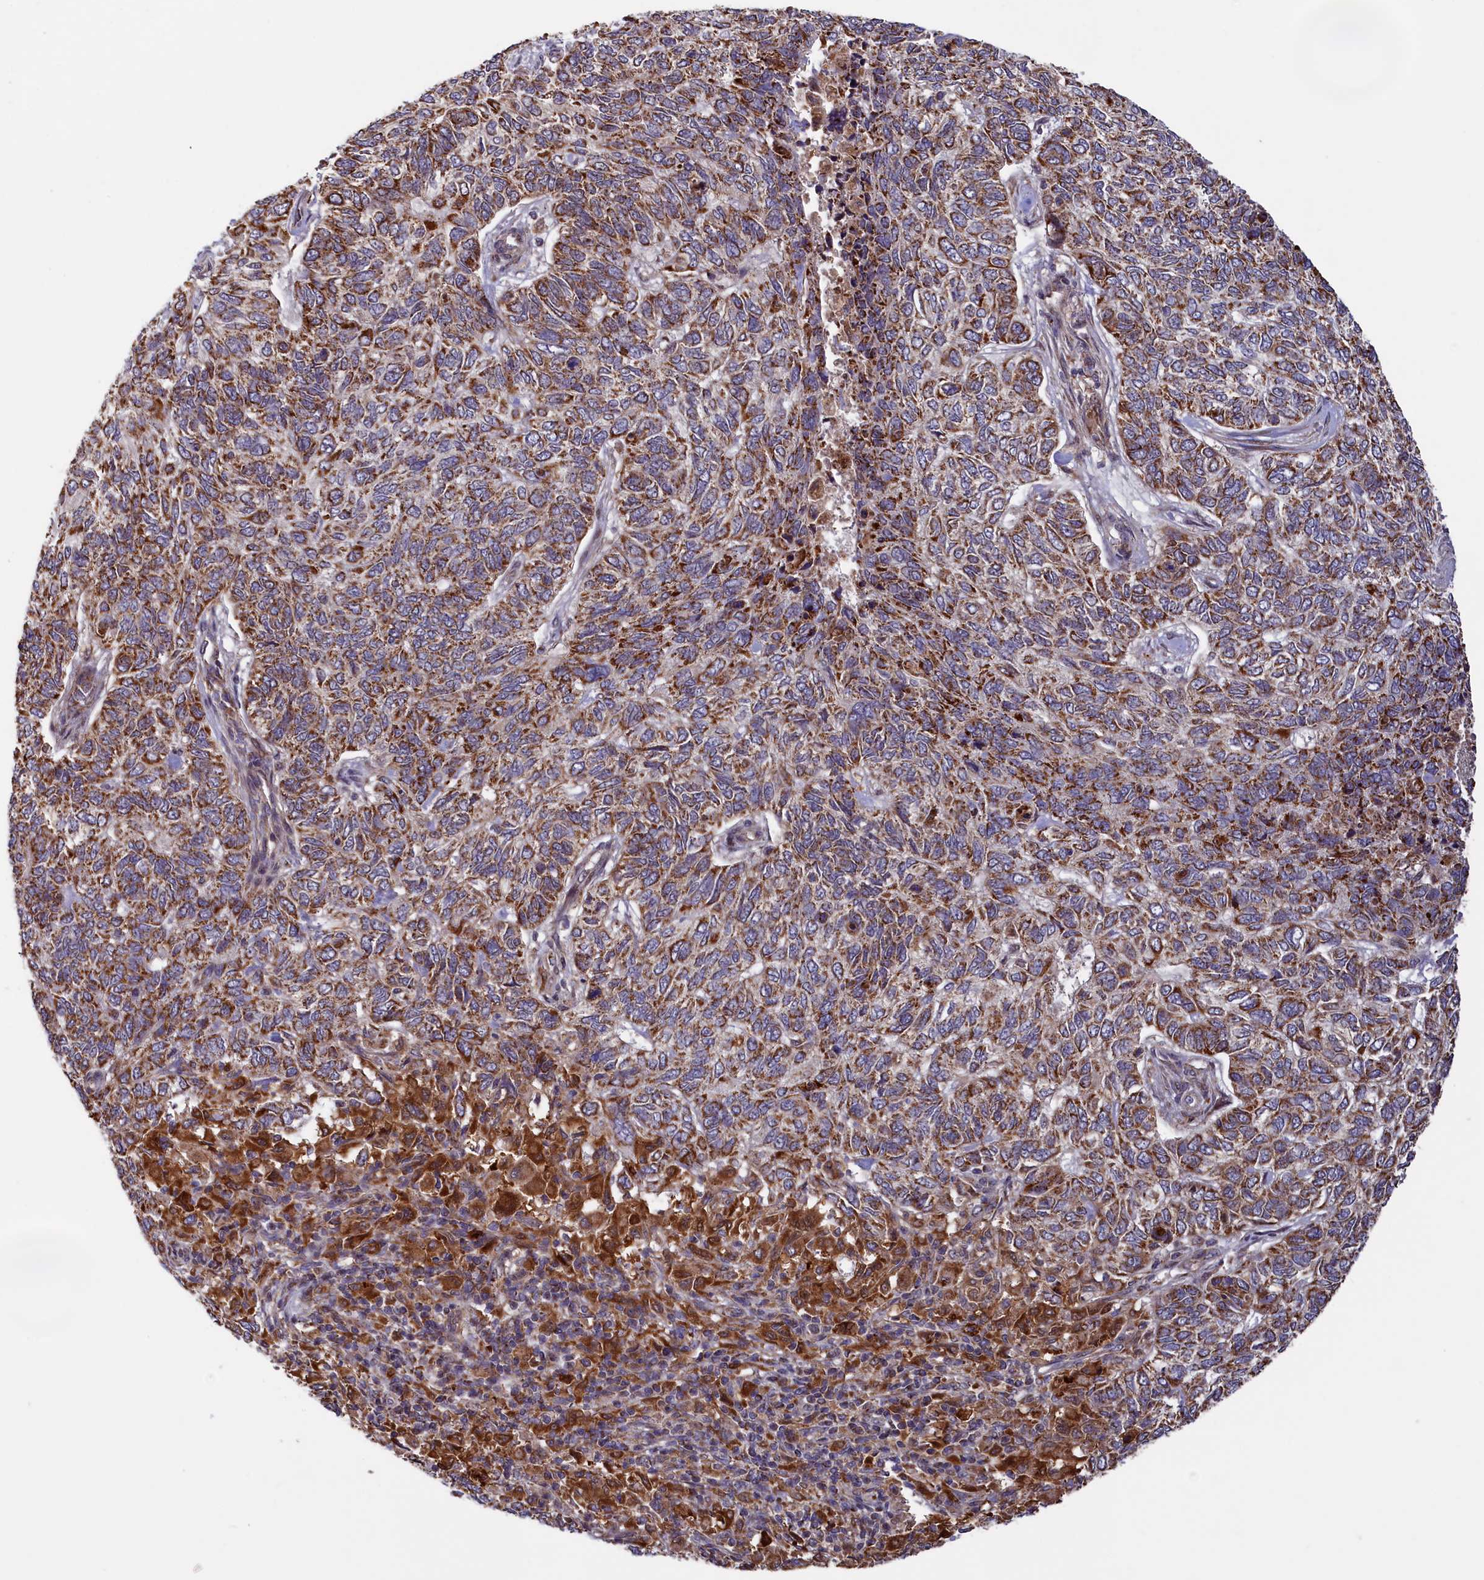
{"staining": {"intensity": "strong", "quantity": ">75%", "location": "cytoplasmic/membranous"}, "tissue": "skin cancer", "cell_type": "Tumor cells", "image_type": "cancer", "snomed": [{"axis": "morphology", "description": "Basal cell carcinoma"}, {"axis": "topography", "description": "Skin"}], "caption": "High-magnification brightfield microscopy of skin cancer (basal cell carcinoma) stained with DAB (3,3'-diaminobenzidine) (brown) and counterstained with hematoxylin (blue). tumor cells exhibit strong cytoplasmic/membranous staining is identified in approximately>75% of cells.", "gene": "DUS3L", "patient": {"sex": "female", "age": 65}}